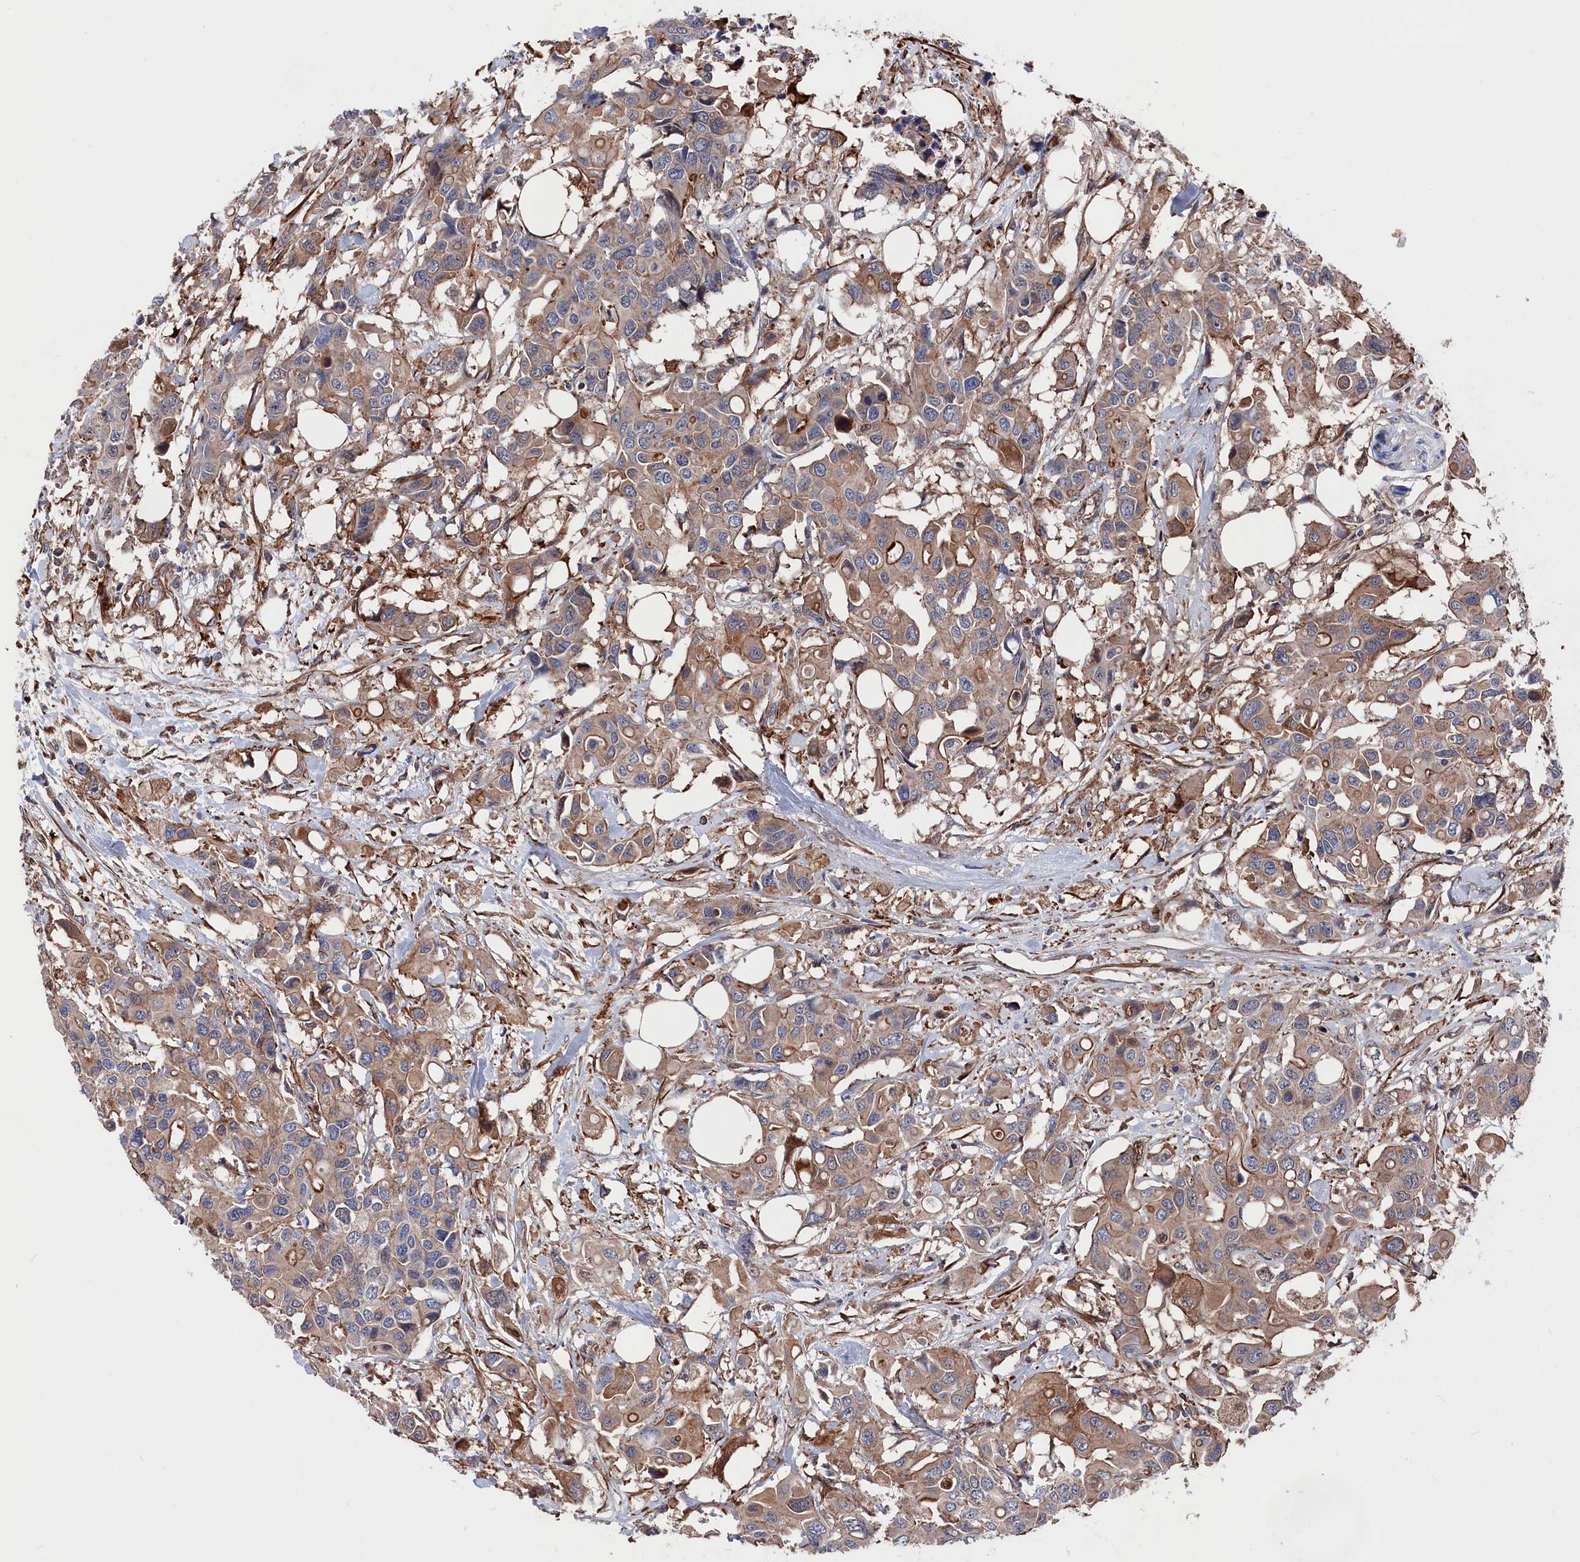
{"staining": {"intensity": "moderate", "quantity": "25%-75%", "location": "cytoplasmic/membranous"}, "tissue": "colorectal cancer", "cell_type": "Tumor cells", "image_type": "cancer", "snomed": [{"axis": "morphology", "description": "Adenocarcinoma, NOS"}, {"axis": "topography", "description": "Colon"}], "caption": "Adenocarcinoma (colorectal) stained for a protein shows moderate cytoplasmic/membranous positivity in tumor cells. (IHC, brightfield microscopy, high magnification).", "gene": "LDHD", "patient": {"sex": "male", "age": 77}}